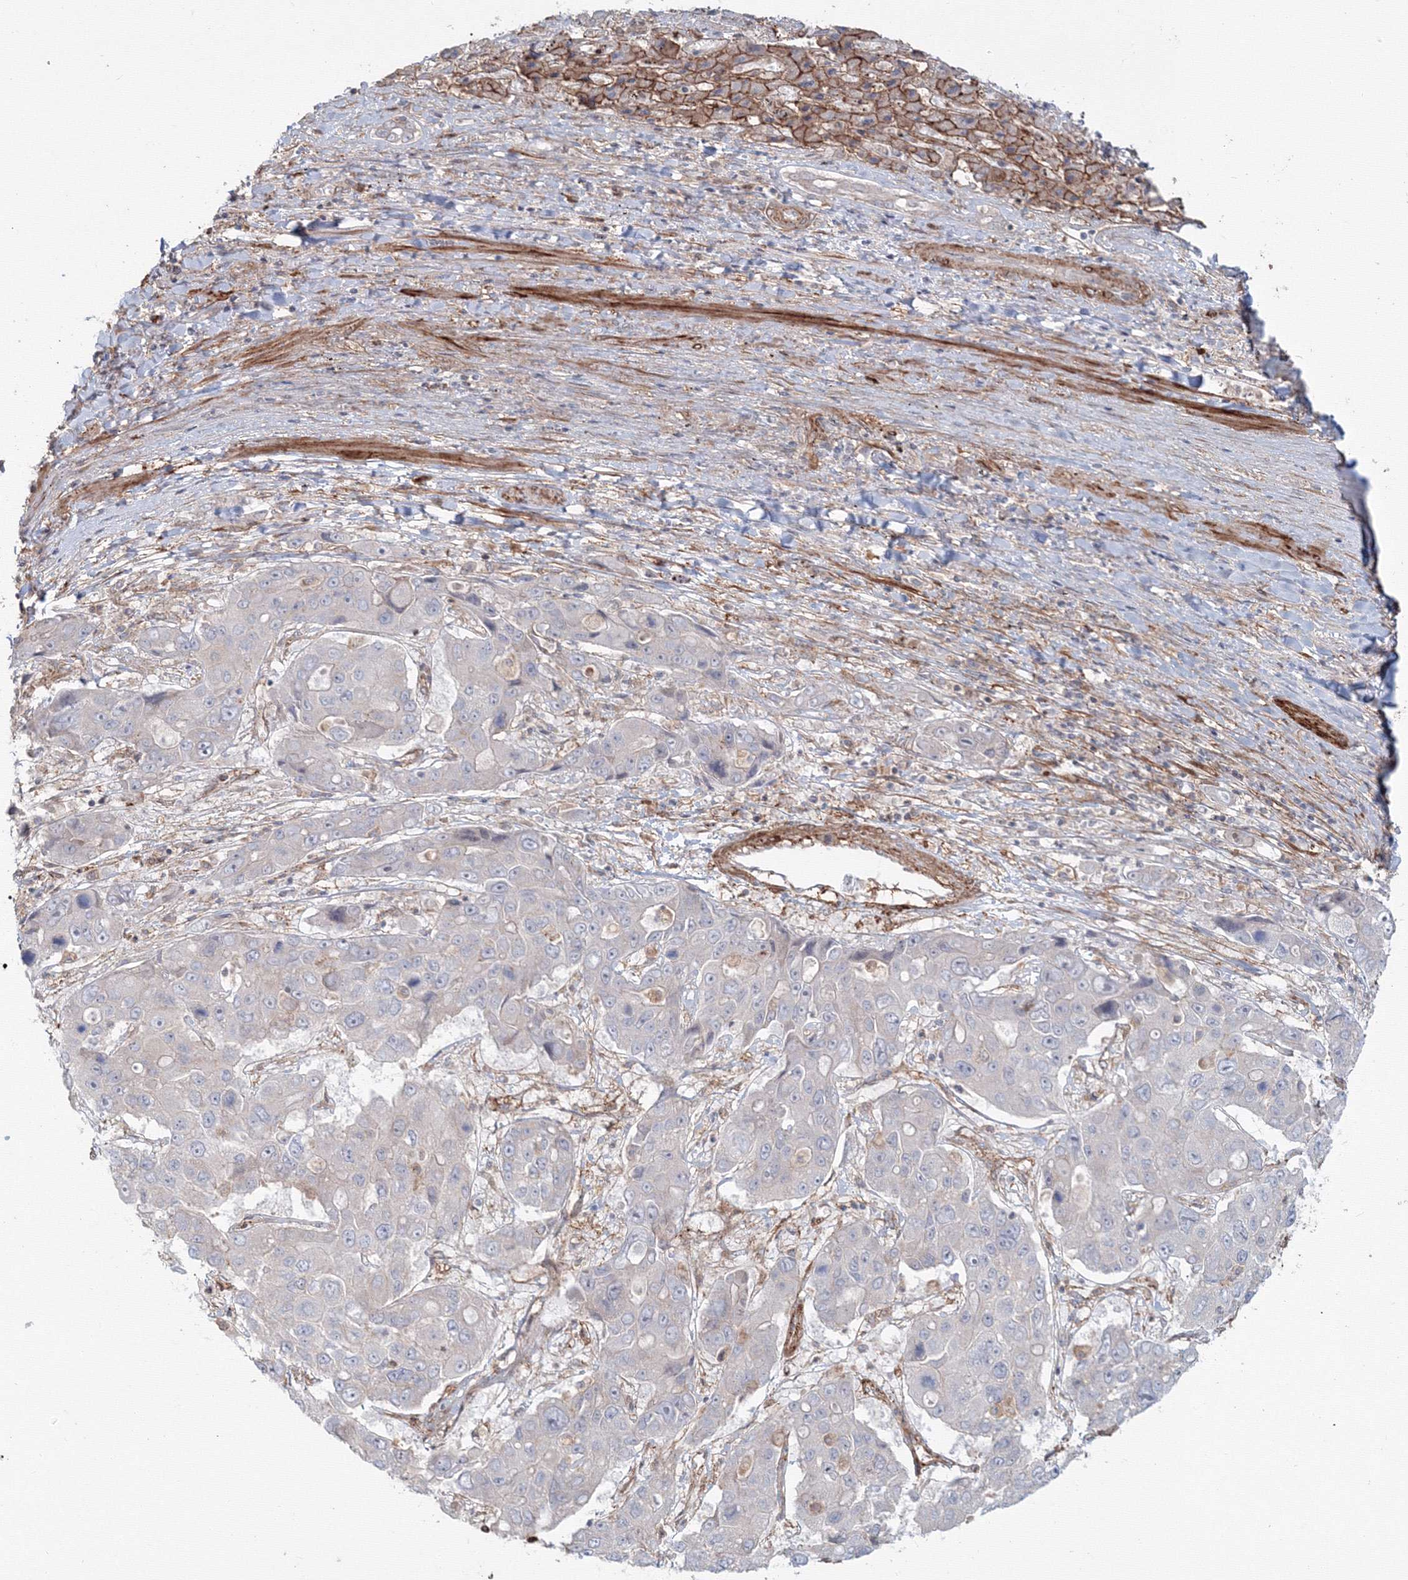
{"staining": {"intensity": "negative", "quantity": "none", "location": "none"}, "tissue": "liver cancer", "cell_type": "Tumor cells", "image_type": "cancer", "snomed": [{"axis": "morphology", "description": "Cholangiocarcinoma"}, {"axis": "topography", "description": "Liver"}], "caption": "A high-resolution micrograph shows immunohistochemistry (IHC) staining of liver cholangiocarcinoma, which exhibits no significant staining in tumor cells.", "gene": "SH3PXD2A", "patient": {"sex": "male", "age": 67}}